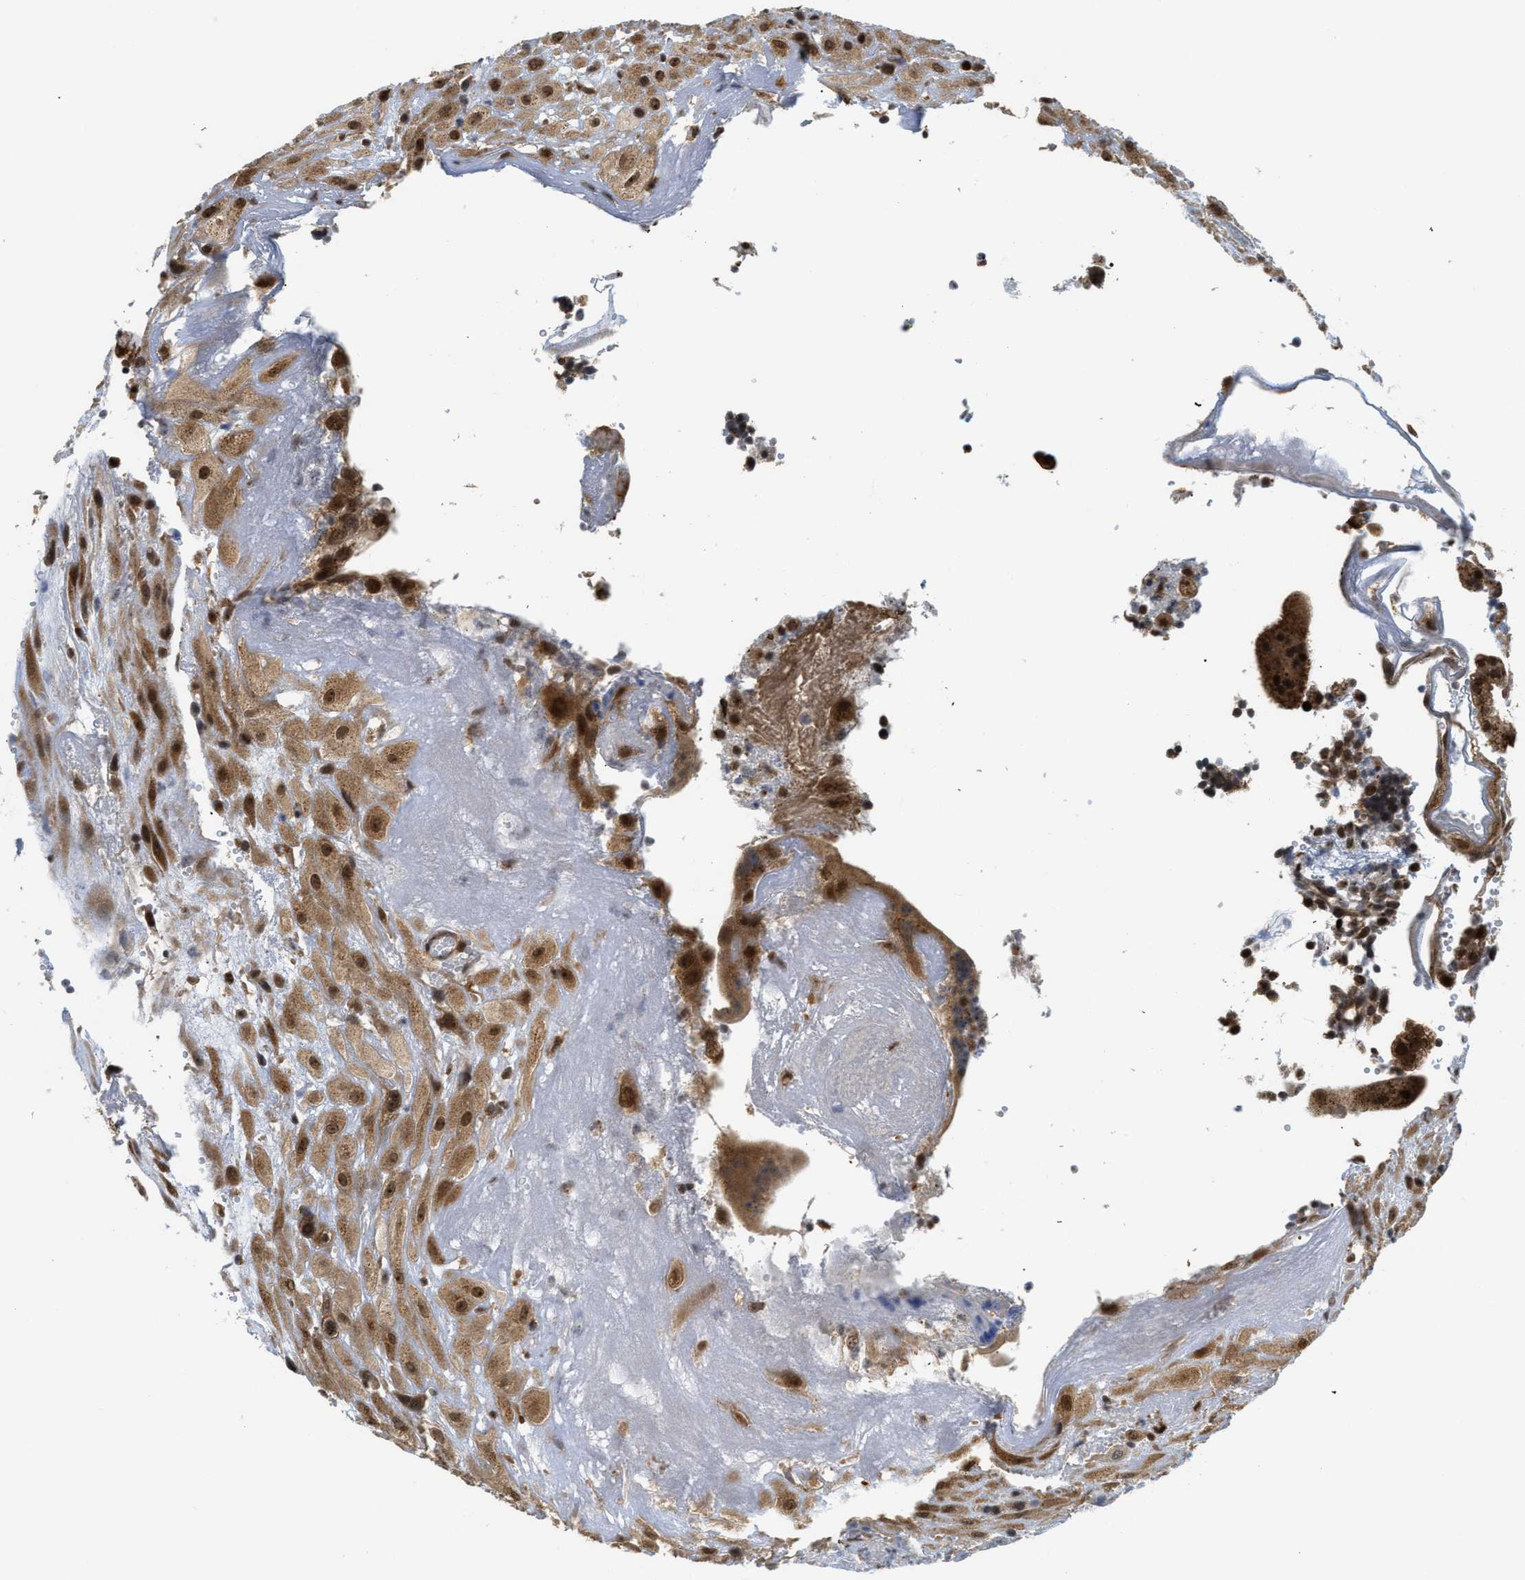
{"staining": {"intensity": "strong", "quantity": ">75%", "location": "cytoplasmic/membranous,nuclear"}, "tissue": "placenta", "cell_type": "Decidual cells", "image_type": "normal", "snomed": [{"axis": "morphology", "description": "Normal tissue, NOS"}, {"axis": "topography", "description": "Placenta"}], "caption": "Immunohistochemical staining of benign placenta exhibits >75% levels of strong cytoplasmic/membranous,nuclear protein staining in about >75% of decidual cells.", "gene": "TACC1", "patient": {"sex": "female", "age": 18}}